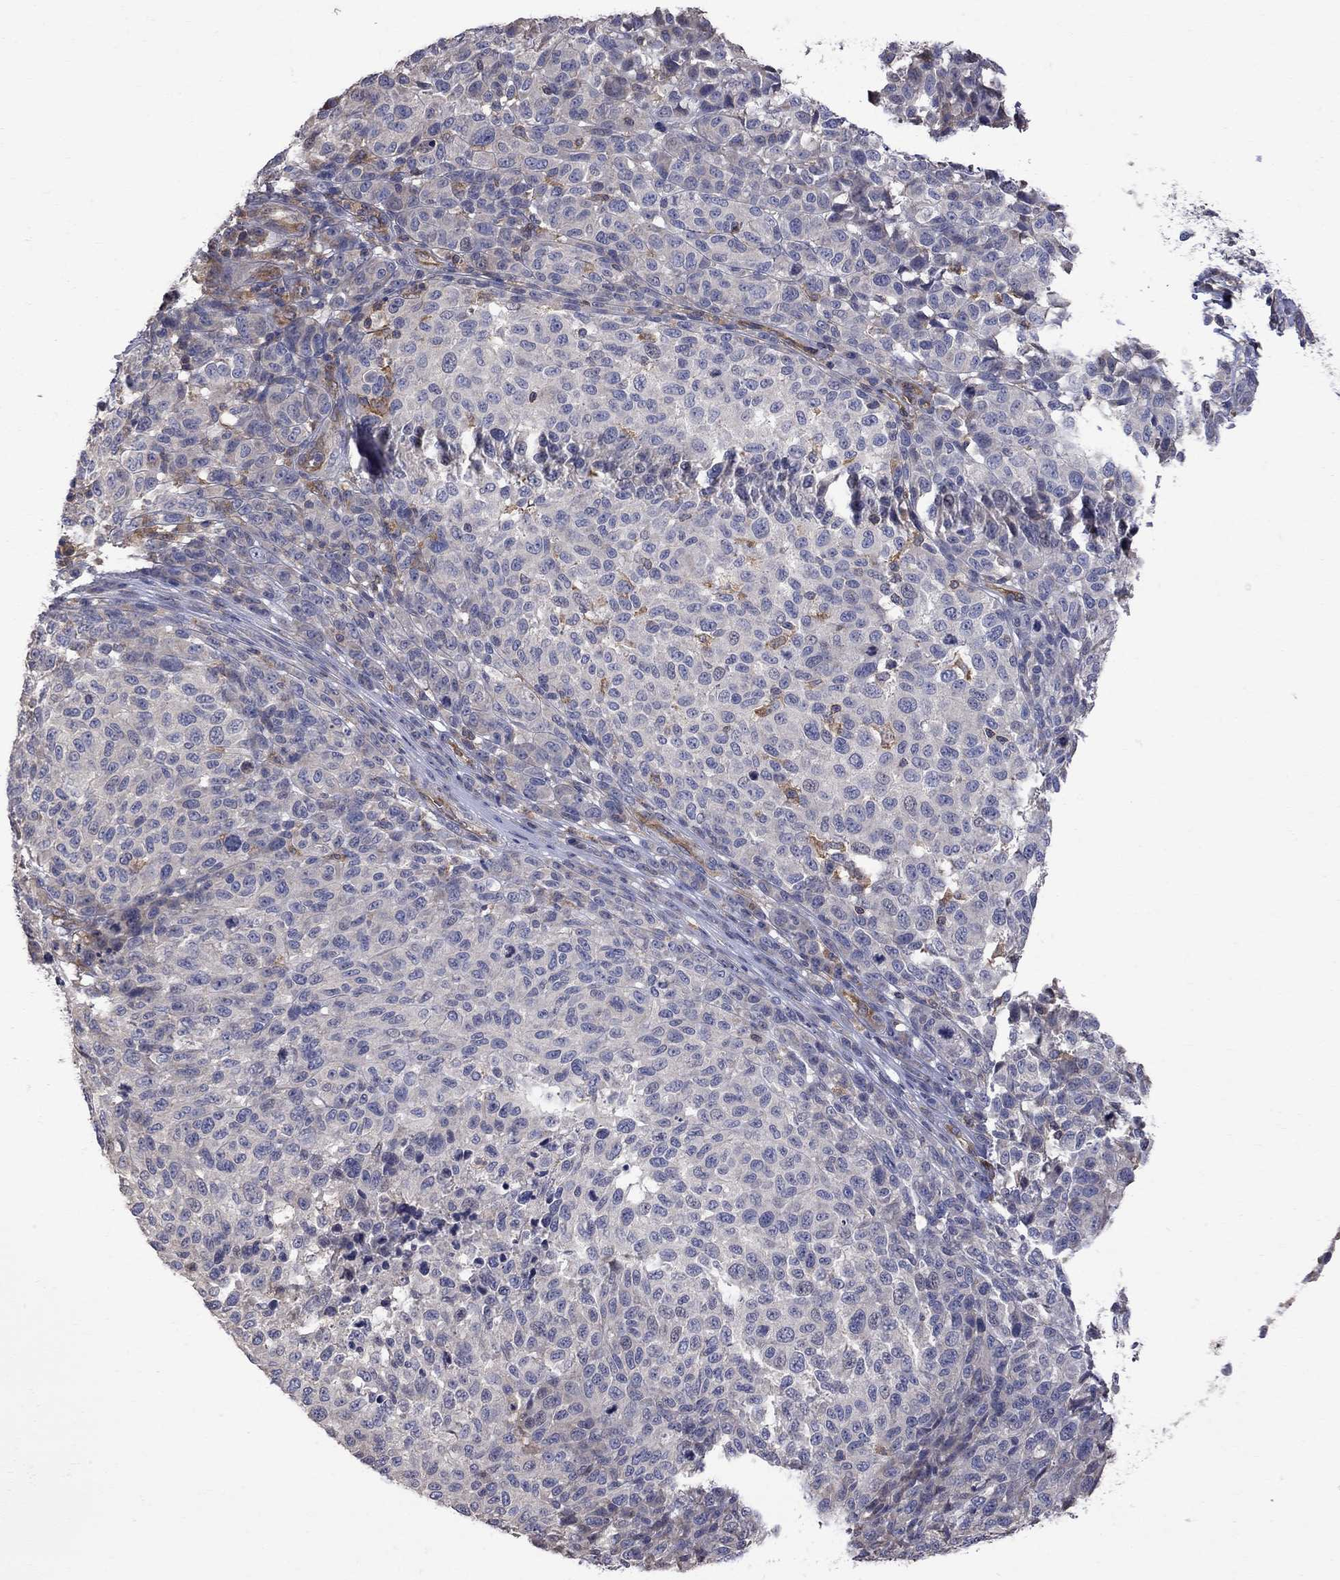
{"staining": {"intensity": "negative", "quantity": "none", "location": "none"}, "tissue": "melanoma", "cell_type": "Tumor cells", "image_type": "cancer", "snomed": [{"axis": "morphology", "description": "Malignant melanoma, NOS"}, {"axis": "topography", "description": "Skin"}], "caption": "DAB (3,3'-diaminobenzidine) immunohistochemical staining of malignant melanoma reveals no significant staining in tumor cells. The staining was performed using DAB (3,3'-diaminobenzidine) to visualize the protein expression in brown, while the nuclei were stained in blue with hematoxylin (Magnification: 20x).", "gene": "ABI3", "patient": {"sex": "male", "age": 59}}